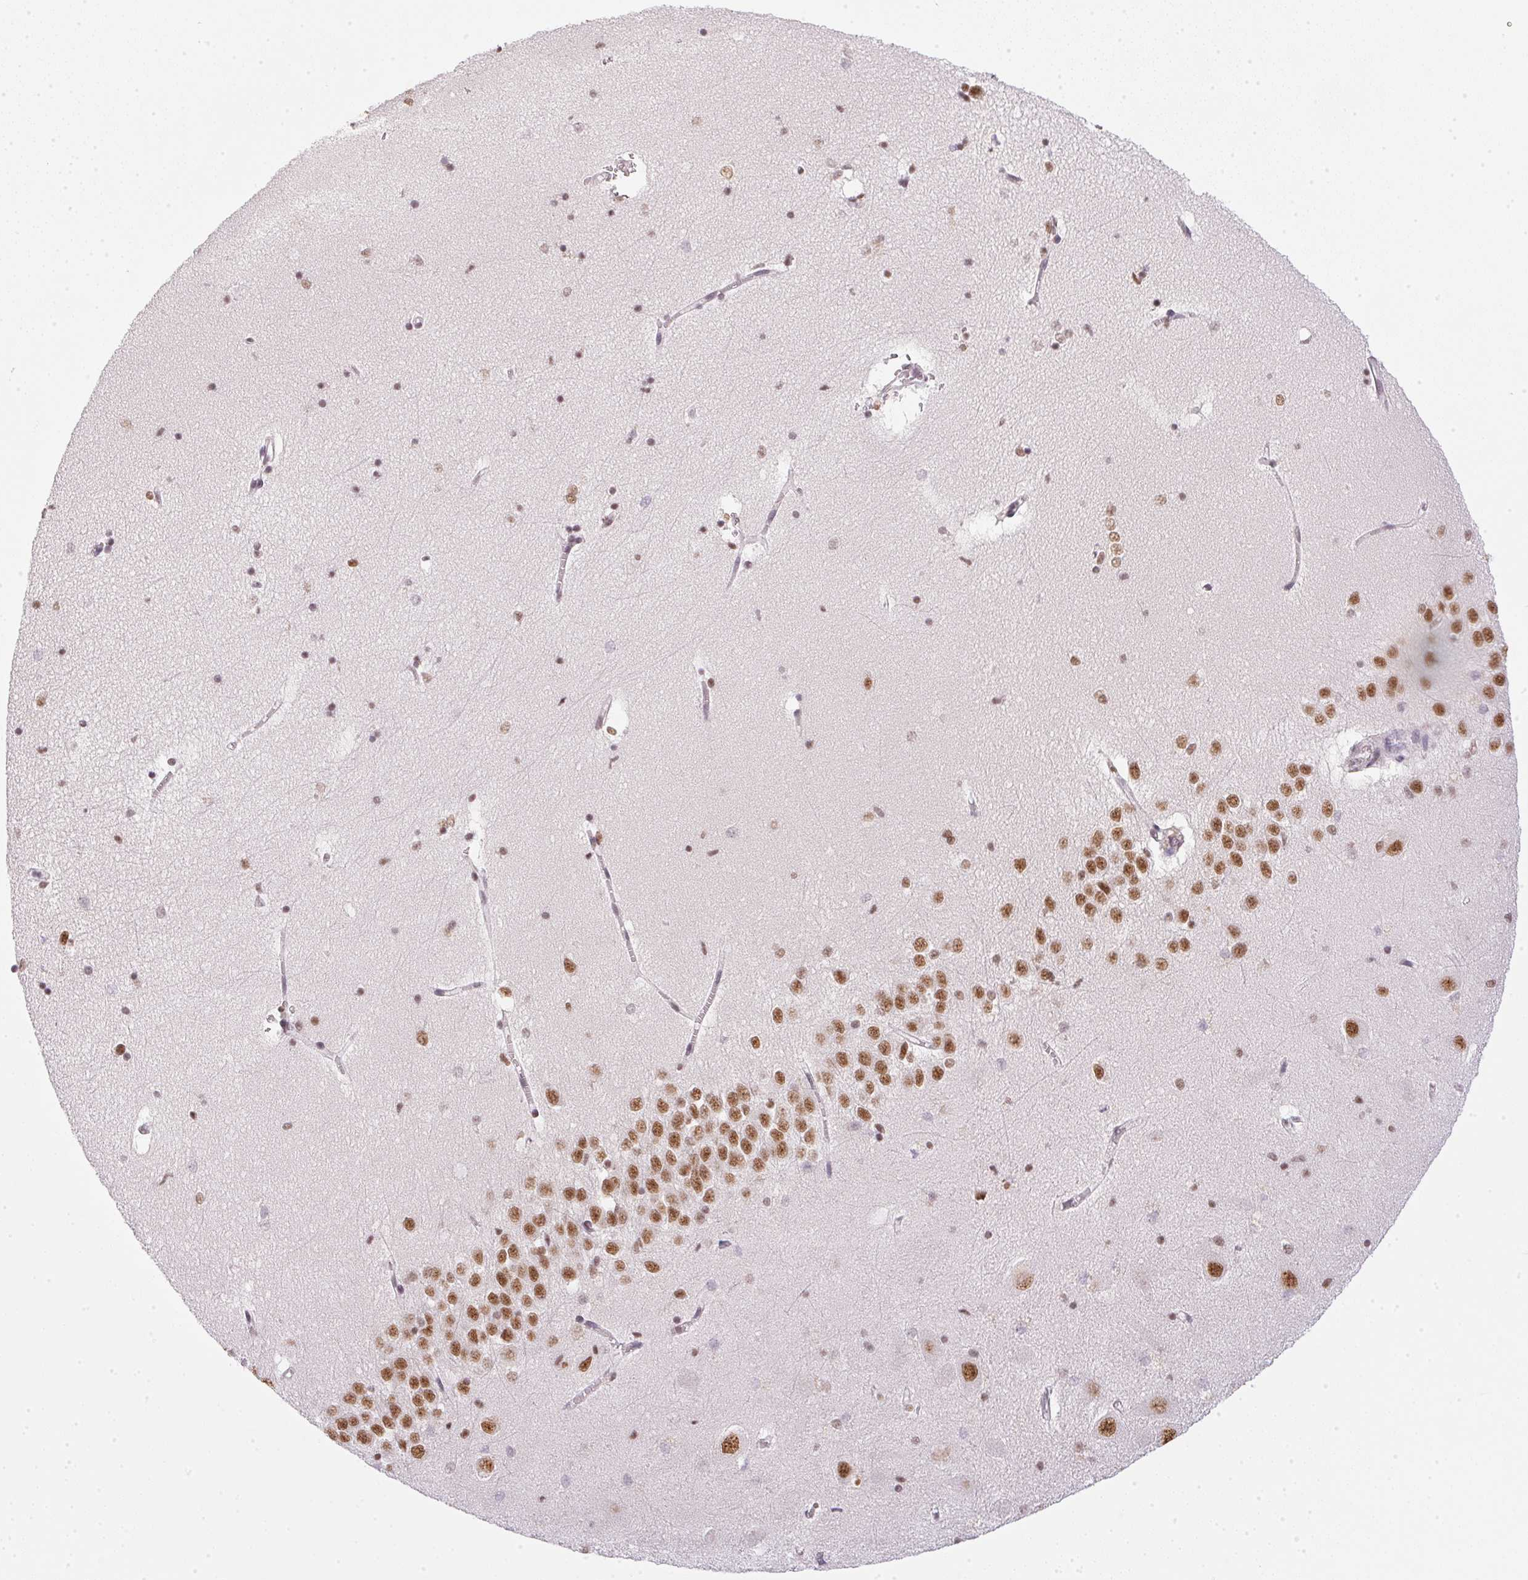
{"staining": {"intensity": "moderate", "quantity": "25%-75%", "location": "nuclear"}, "tissue": "hippocampus", "cell_type": "Glial cells", "image_type": "normal", "snomed": [{"axis": "morphology", "description": "Normal tissue, NOS"}, {"axis": "topography", "description": "Hippocampus"}], "caption": "Hippocampus stained with DAB immunohistochemistry (IHC) exhibits medium levels of moderate nuclear expression in approximately 25%-75% of glial cells.", "gene": "SRSF7", "patient": {"sex": "male", "age": 58}}